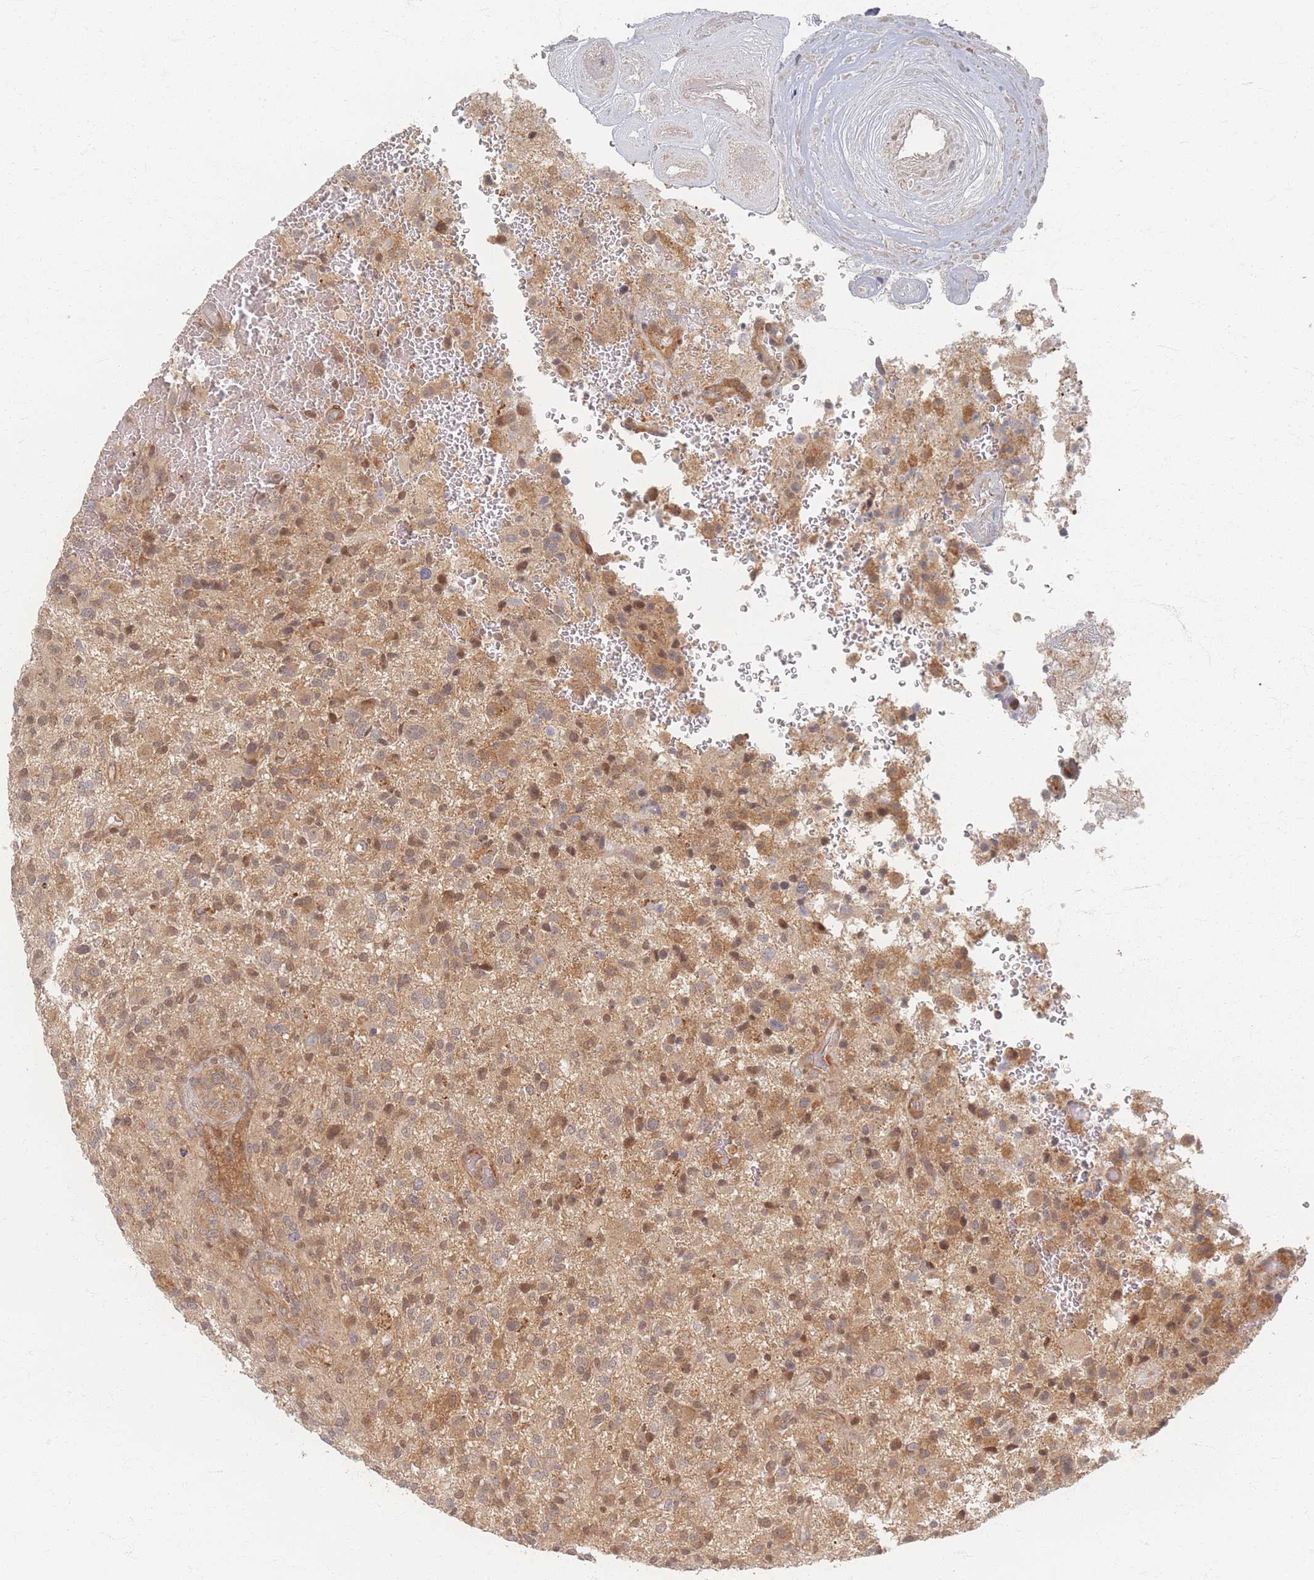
{"staining": {"intensity": "weak", "quantity": "25%-75%", "location": "cytoplasmic/membranous,nuclear"}, "tissue": "glioma", "cell_type": "Tumor cells", "image_type": "cancer", "snomed": [{"axis": "morphology", "description": "Glioma, malignant, High grade"}, {"axis": "topography", "description": "Brain"}], "caption": "Human glioma stained with a brown dye exhibits weak cytoplasmic/membranous and nuclear positive expression in approximately 25%-75% of tumor cells.", "gene": "PSMD9", "patient": {"sex": "male", "age": 47}}